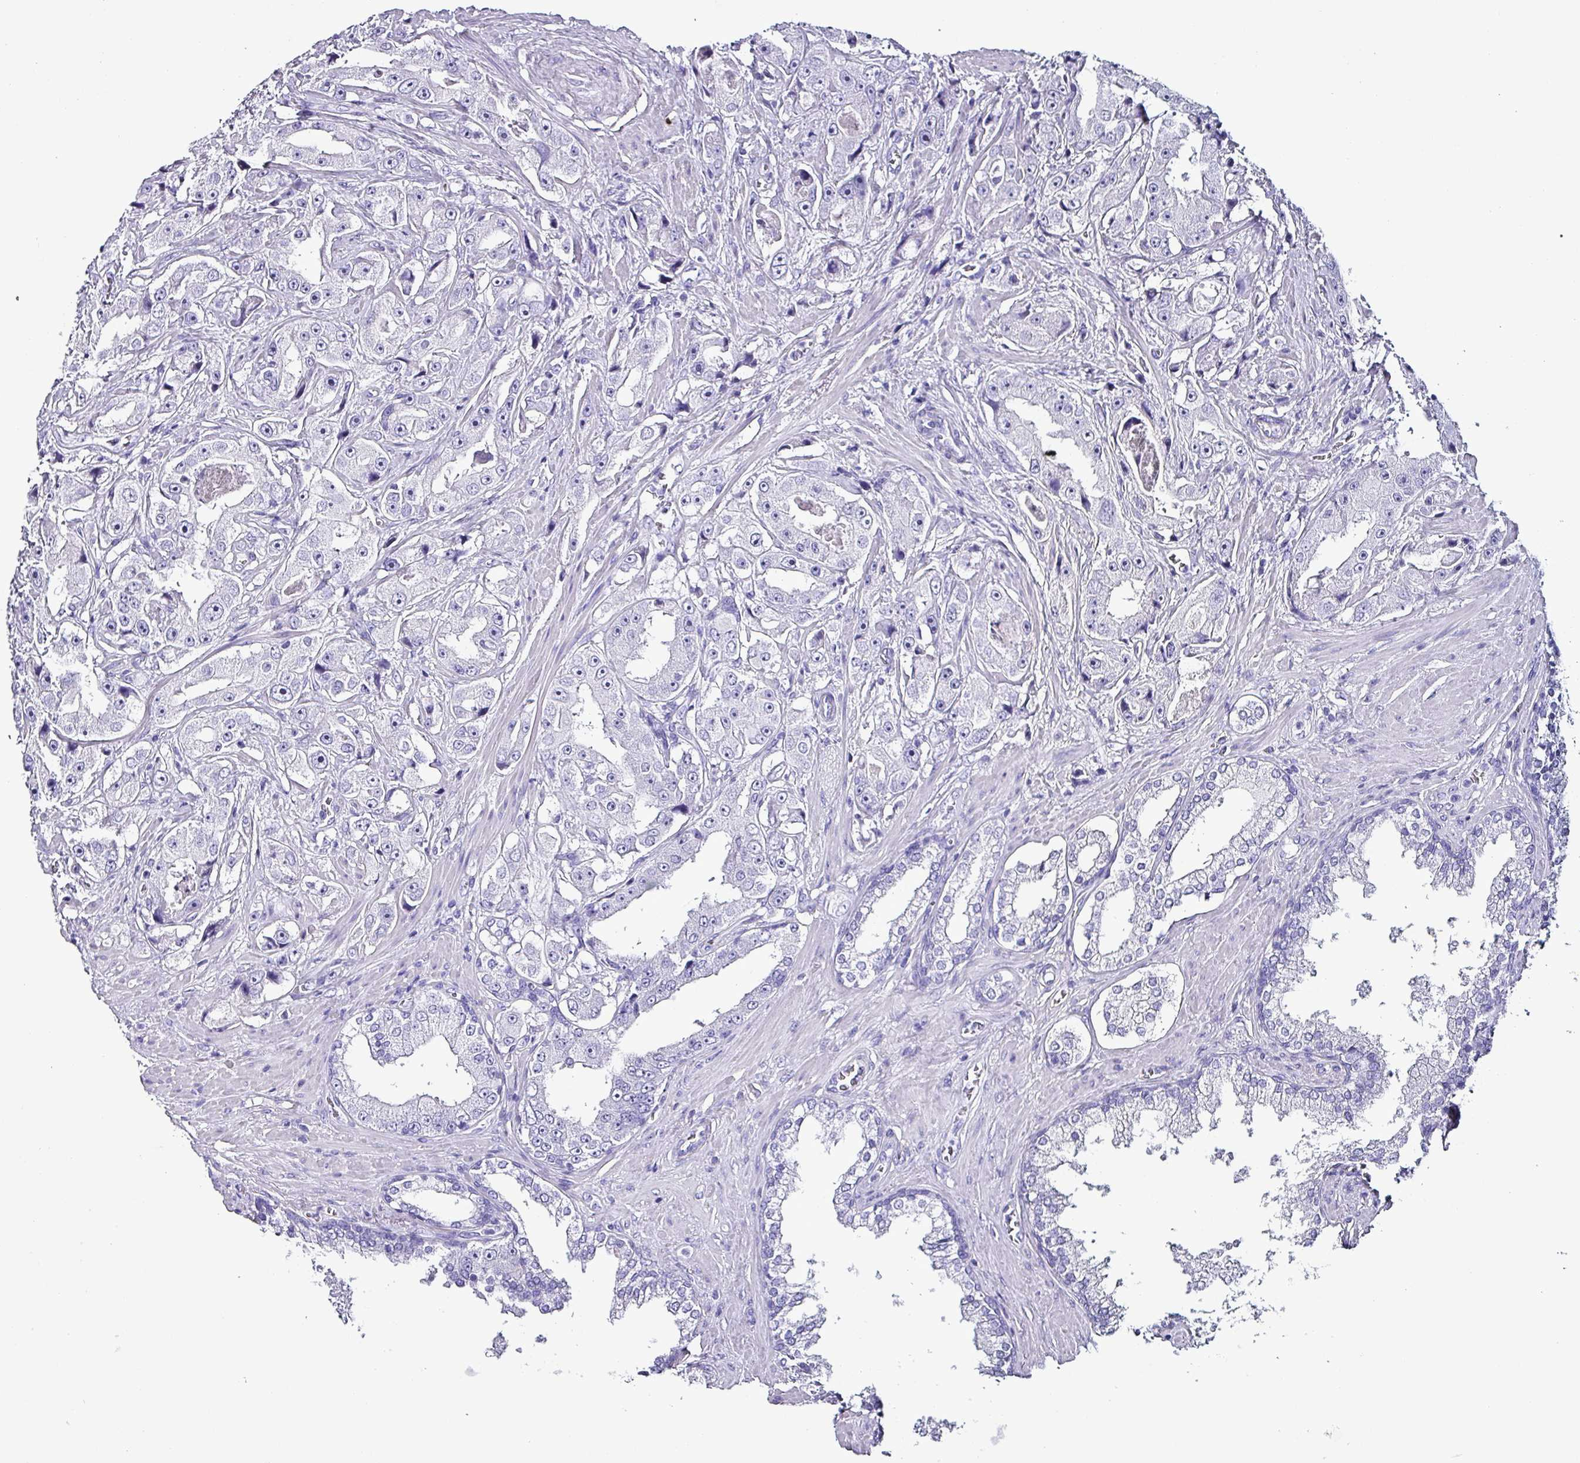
{"staining": {"intensity": "negative", "quantity": "none", "location": "none"}, "tissue": "prostate cancer", "cell_type": "Tumor cells", "image_type": "cancer", "snomed": [{"axis": "morphology", "description": "Adenocarcinoma, High grade"}, {"axis": "topography", "description": "Prostate"}], "caption": "A micrograph of human prostate high-grade adenocarcinoma is negative for staining in tumor cells.", "gene": "KRT6C", "patient": {"sex": "male", "age": 73}}